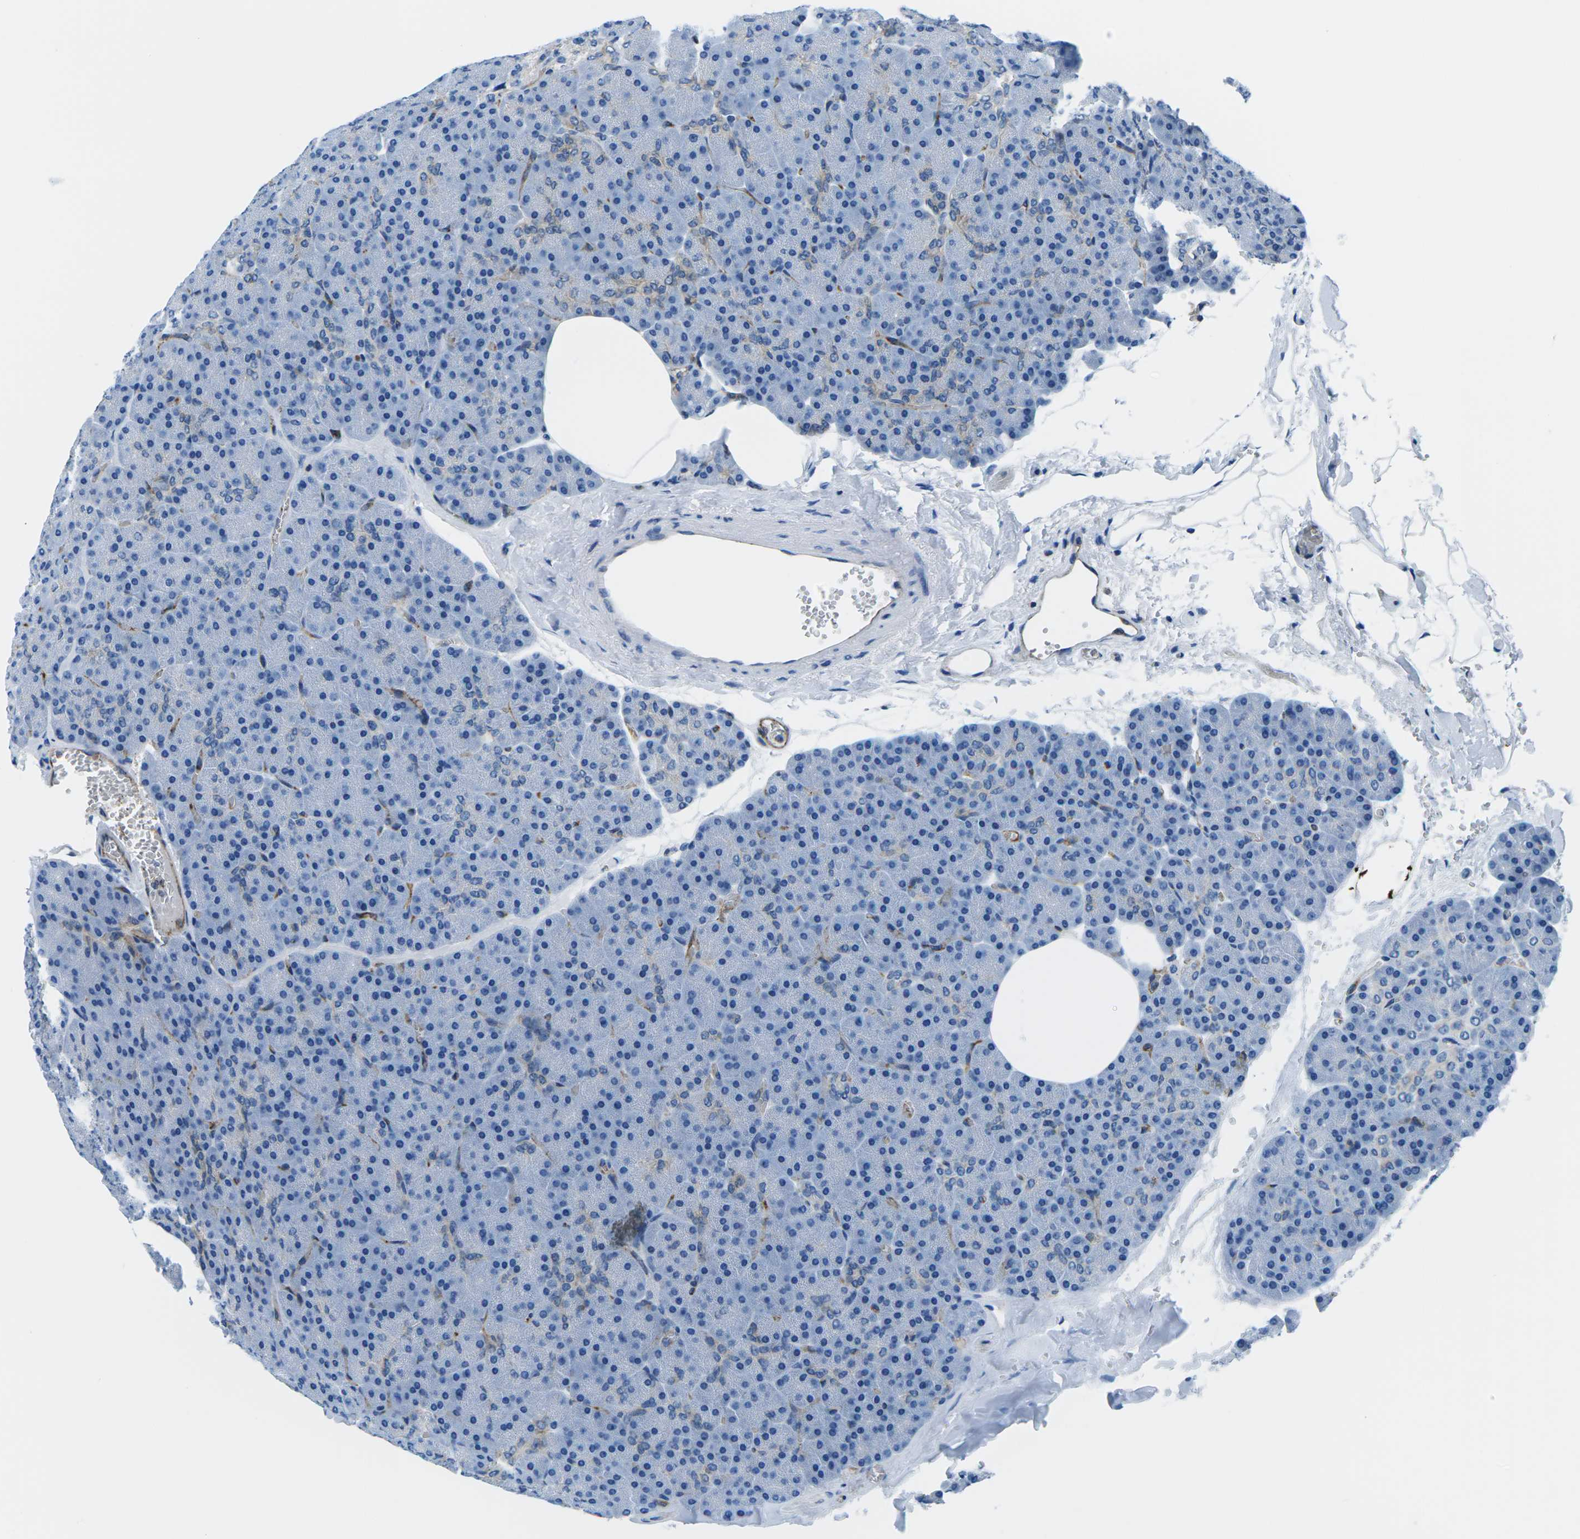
{"staining": {"intensity": "negative", "quantity": "none", "location": "none"}, "tissue": "pancreas", "cell_type": "Exocrine glandular cells", "image_type": "normal", "snomed": [{"axis": "morphology", "description": "Normal tissue, NOS"}, {"axis": "topography", "description": "Pancreas"}], "caption": "DAB immunohistochemical staining of normal pancreas displays no significant staining in exocrine glandular cells. (DAB immunohistochemistry (IHC) visualized using brightfield microscopy, high magnification).", "gene": "SOCS4", "patient": {"sex": "female", "age": 35}}